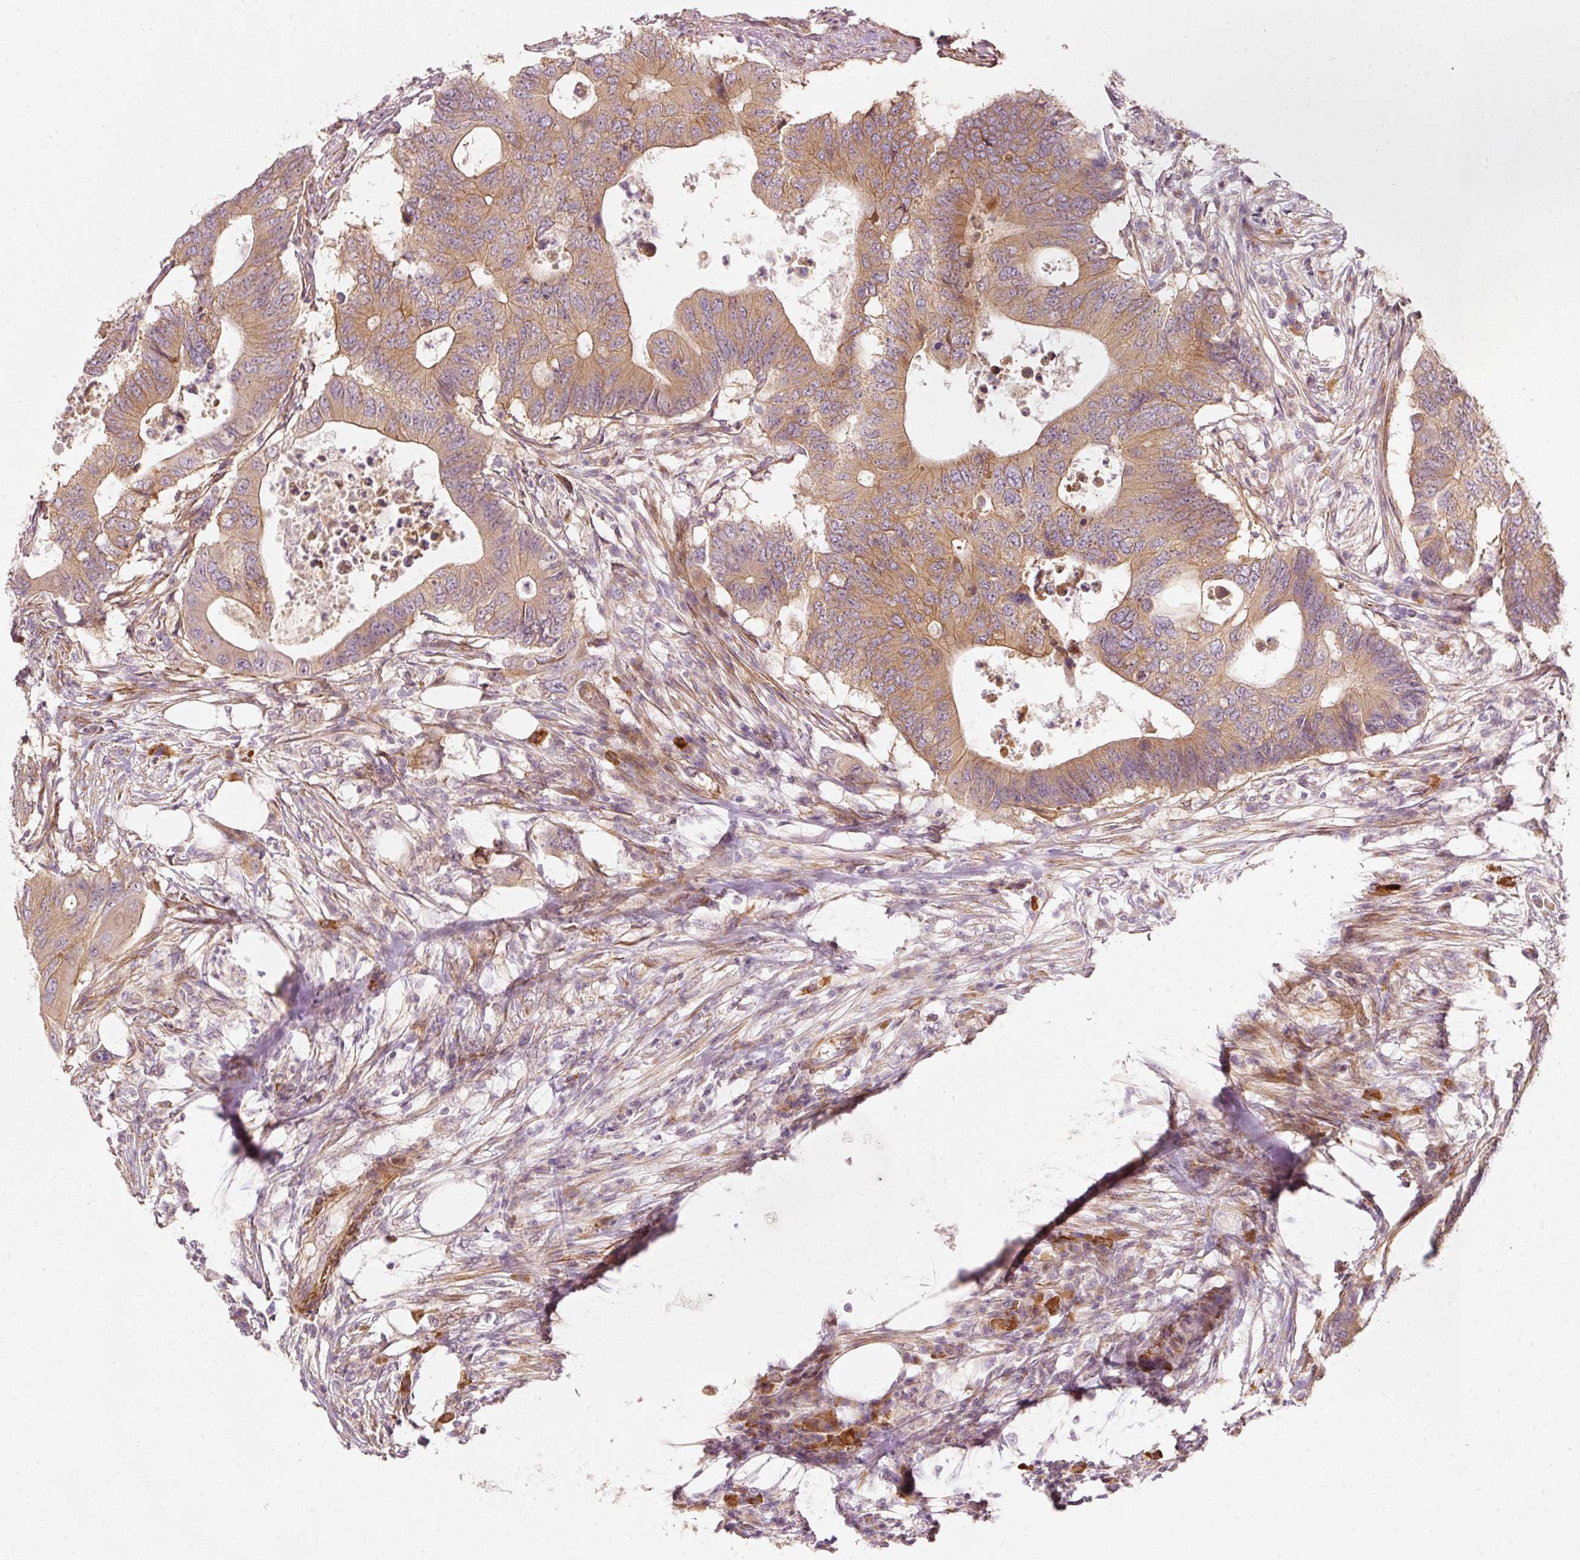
{"staining": {"intensity": "moderate", "quantity": ">75%", "location": "cytoplasmic/membranous"}, "tissue": "colorectal cancer", "cell_type": "Tumor cells", "image_type": "cancer", "snomed": [{"axis": "morphology", "description": "Adenocarcinoma, NOS"}, {"axis": "topography", "description": "Colon"}], "caption": "IHC image of colorectal cancer stained for a protein (brown), which displays medium levels of moderate cytoplasmic/membranous positivity in approximately >75% of tumor cells.", "gene": "KCNQ1", "patient": {"sex": "male", "age": 71}}